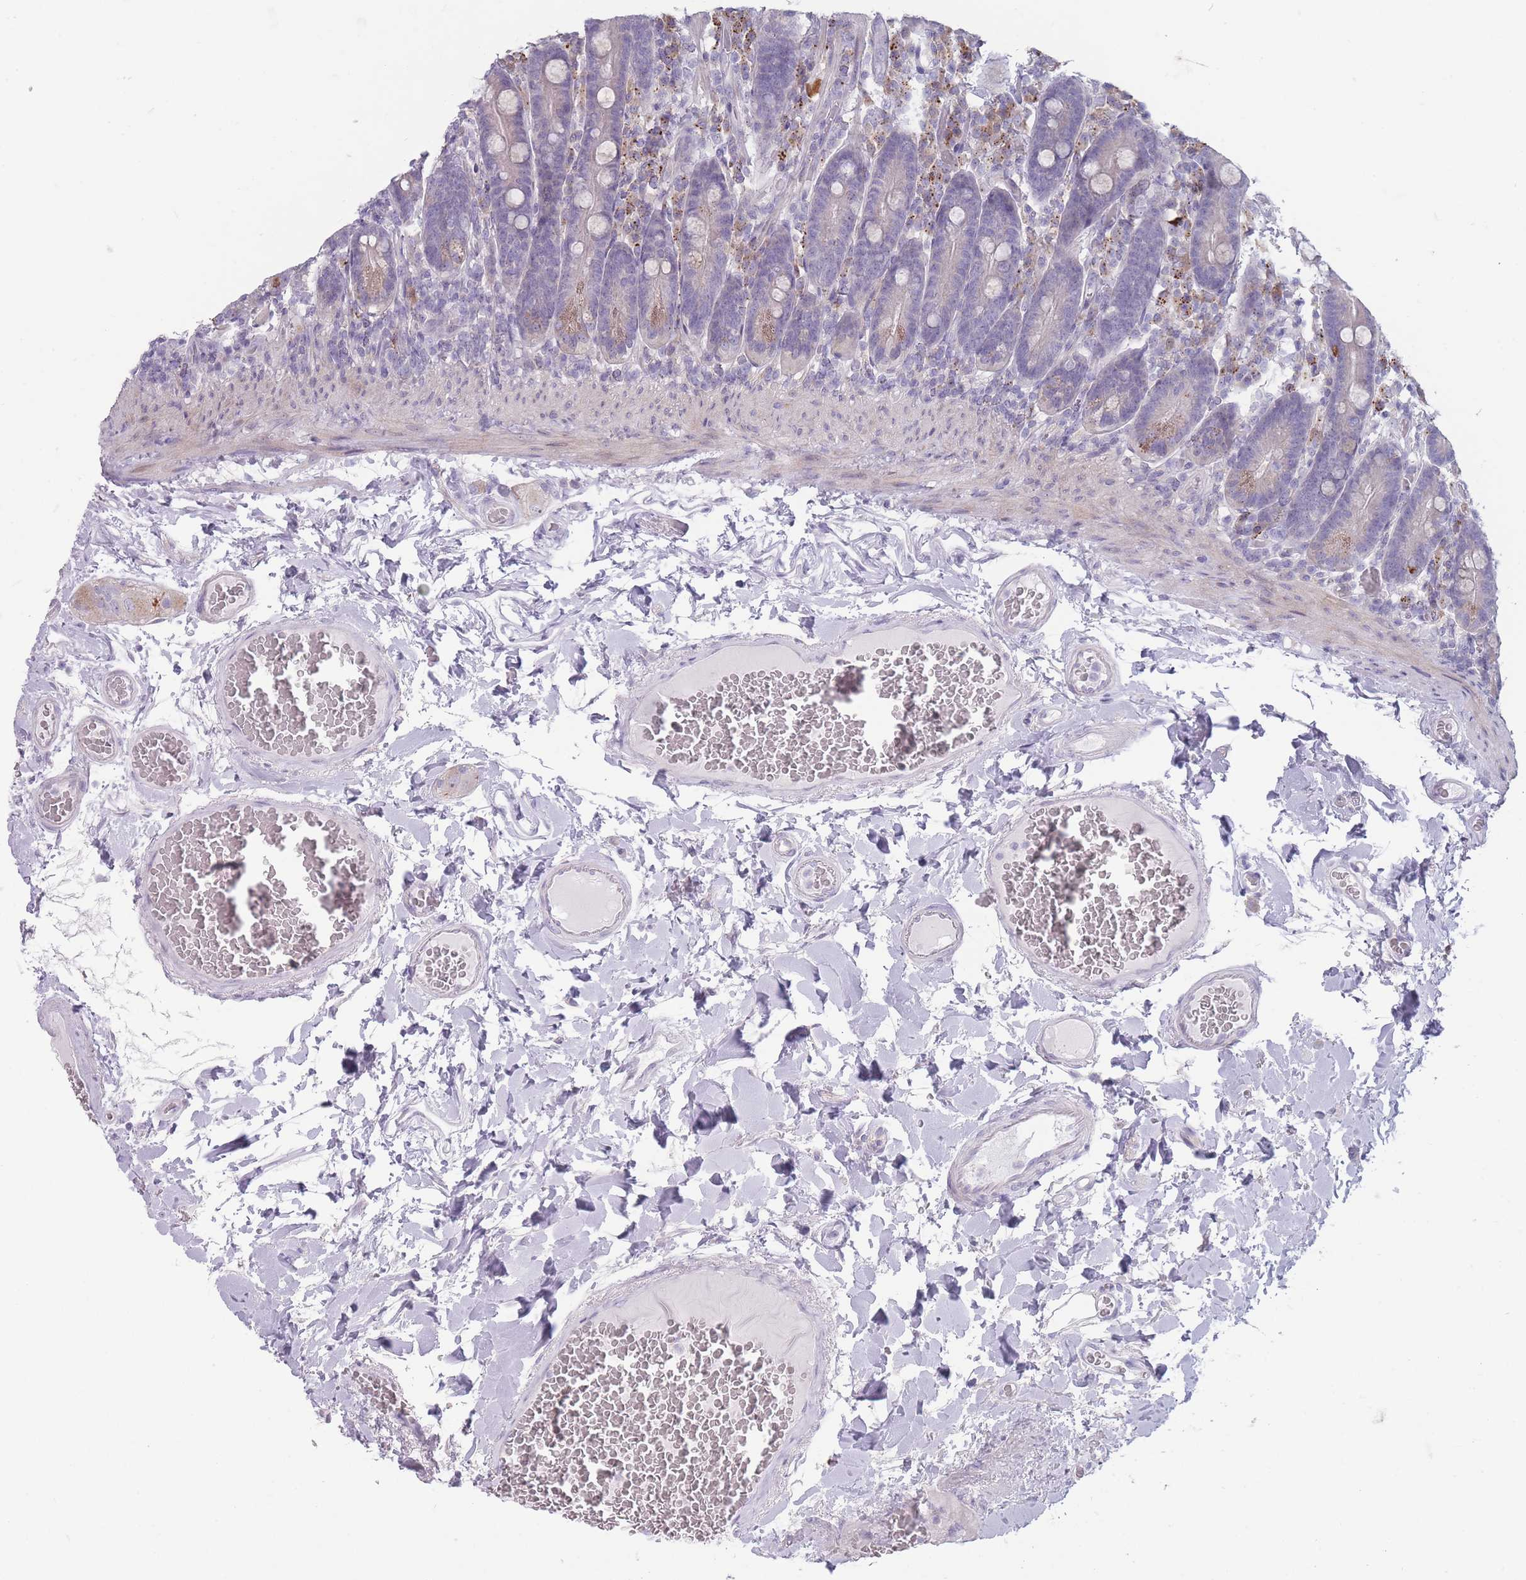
{"staining": {"intensity": "weak", "quantity": "<25%", "location": "cytoplasmic/membranous"}, "tissue": "duodenum", "cell_type": "Glandular cells", "image_type": "normal", "snomed": [{"axis": "morphology", "description": "Normal tissue, NOS"}, {"axis": "topography", "description": "Duodenum"}], "caption": "Immunohistochemistry (IHC) of benign duodenum shows no staining in glandular cells. (Immunohistochemistry, brightfield microscopy, high magnification).", "gene": "PAIP2B", "patient": {"sex": "female", "age": 62}}